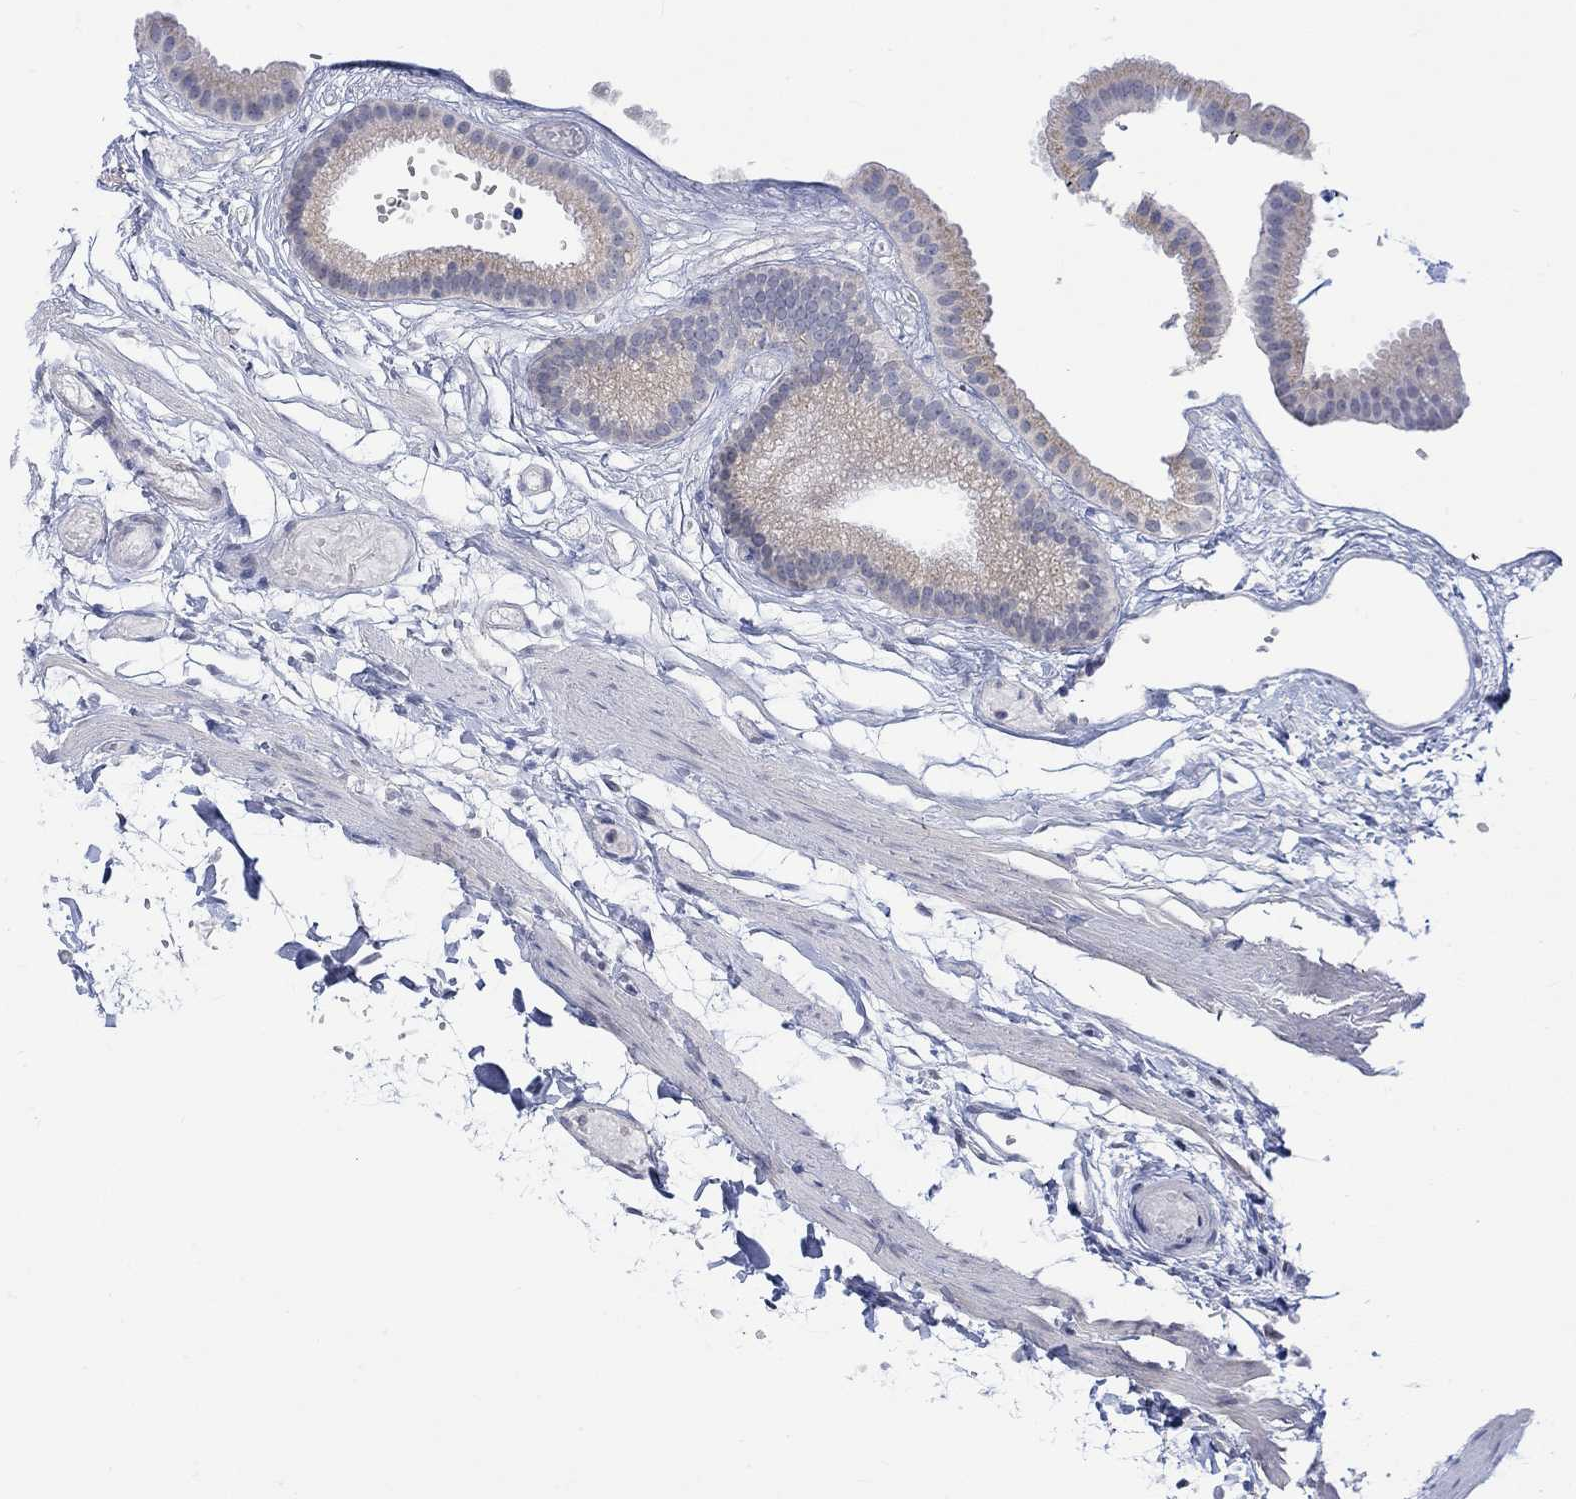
{"staining": {"intensity": "weak", "quantity": "25%-75%", "location": "cytoplasmic/membranous"}, "tissue": "gallbladder", "cell_type": "Glandular cells", "image_type": "normal", "snomed": [{"axis": "morphology", "description": "Normal tissue, NOS"}, {"axis": "topography", "description": "Gallbladder"}], "caption": "Weak cytoplasmic/membranous positivity for a protein is present in approximately 25%-75% of glandular cells of benign gallbladder using immunohistochemistry (IHC).", "gene": "DCX", "patient": {"sex": "female", "age": 45}}